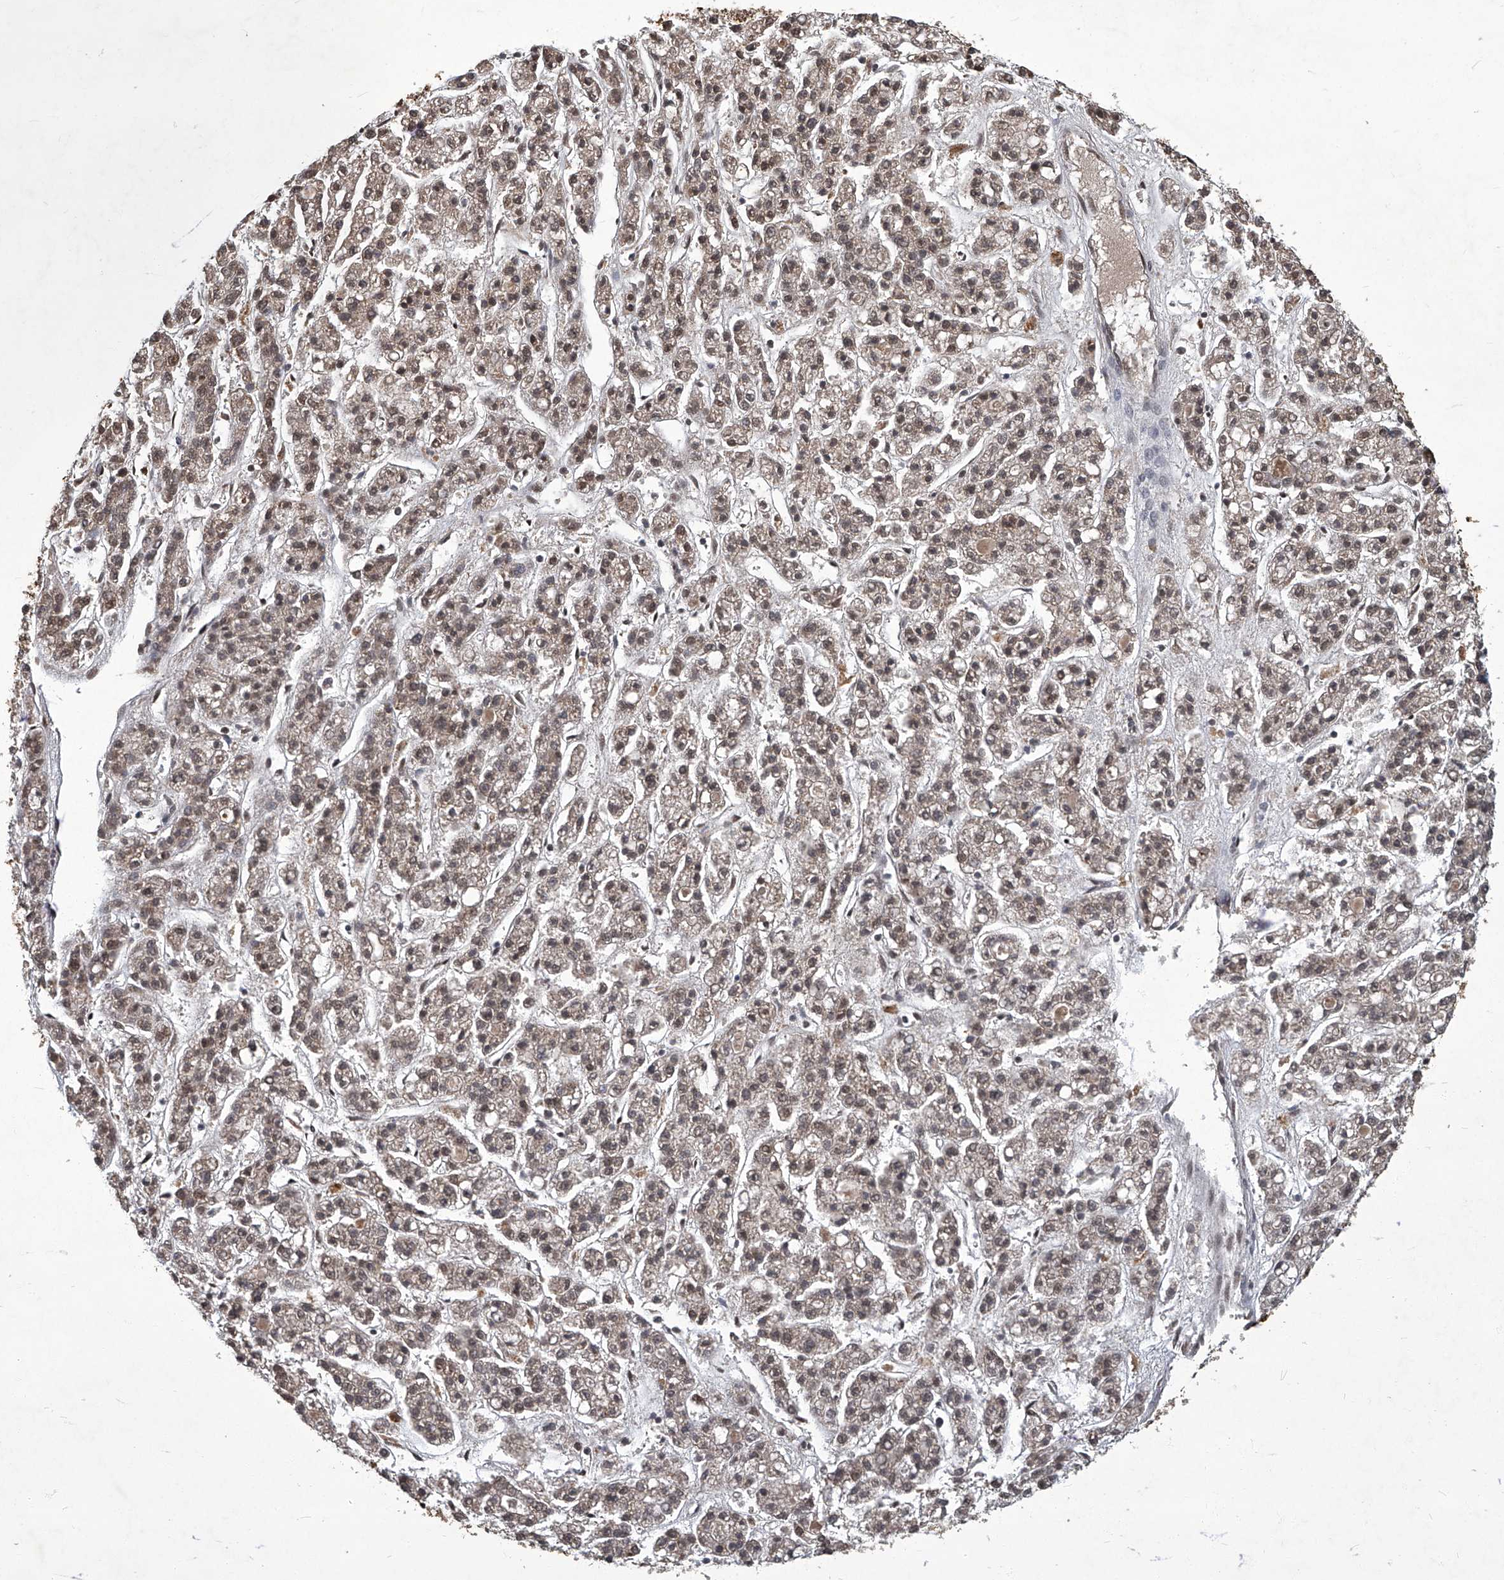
{"staining": {"intensity": "weak", "quantity": "25%-75%", "location": "cytoplasmic/membranous,nuclear"}, "tissue": "liver cancer", "cell_type": "Tumor cells", "image_type": "cancer", "snomed": [{"axis": "morphology", "description": "Carcinoma, Hepatocellular, NOS"}, {"axis": "topography", "description": "Liver"}], "caption": "Immunohistochemical staining of liver cancer displays low levels of weak cytoplasmic/membranous and nuclear positivity in about 25%-75% of tumor cells.", "gene": "HBP1", "patient": {"sex": "male", "age": 70}}